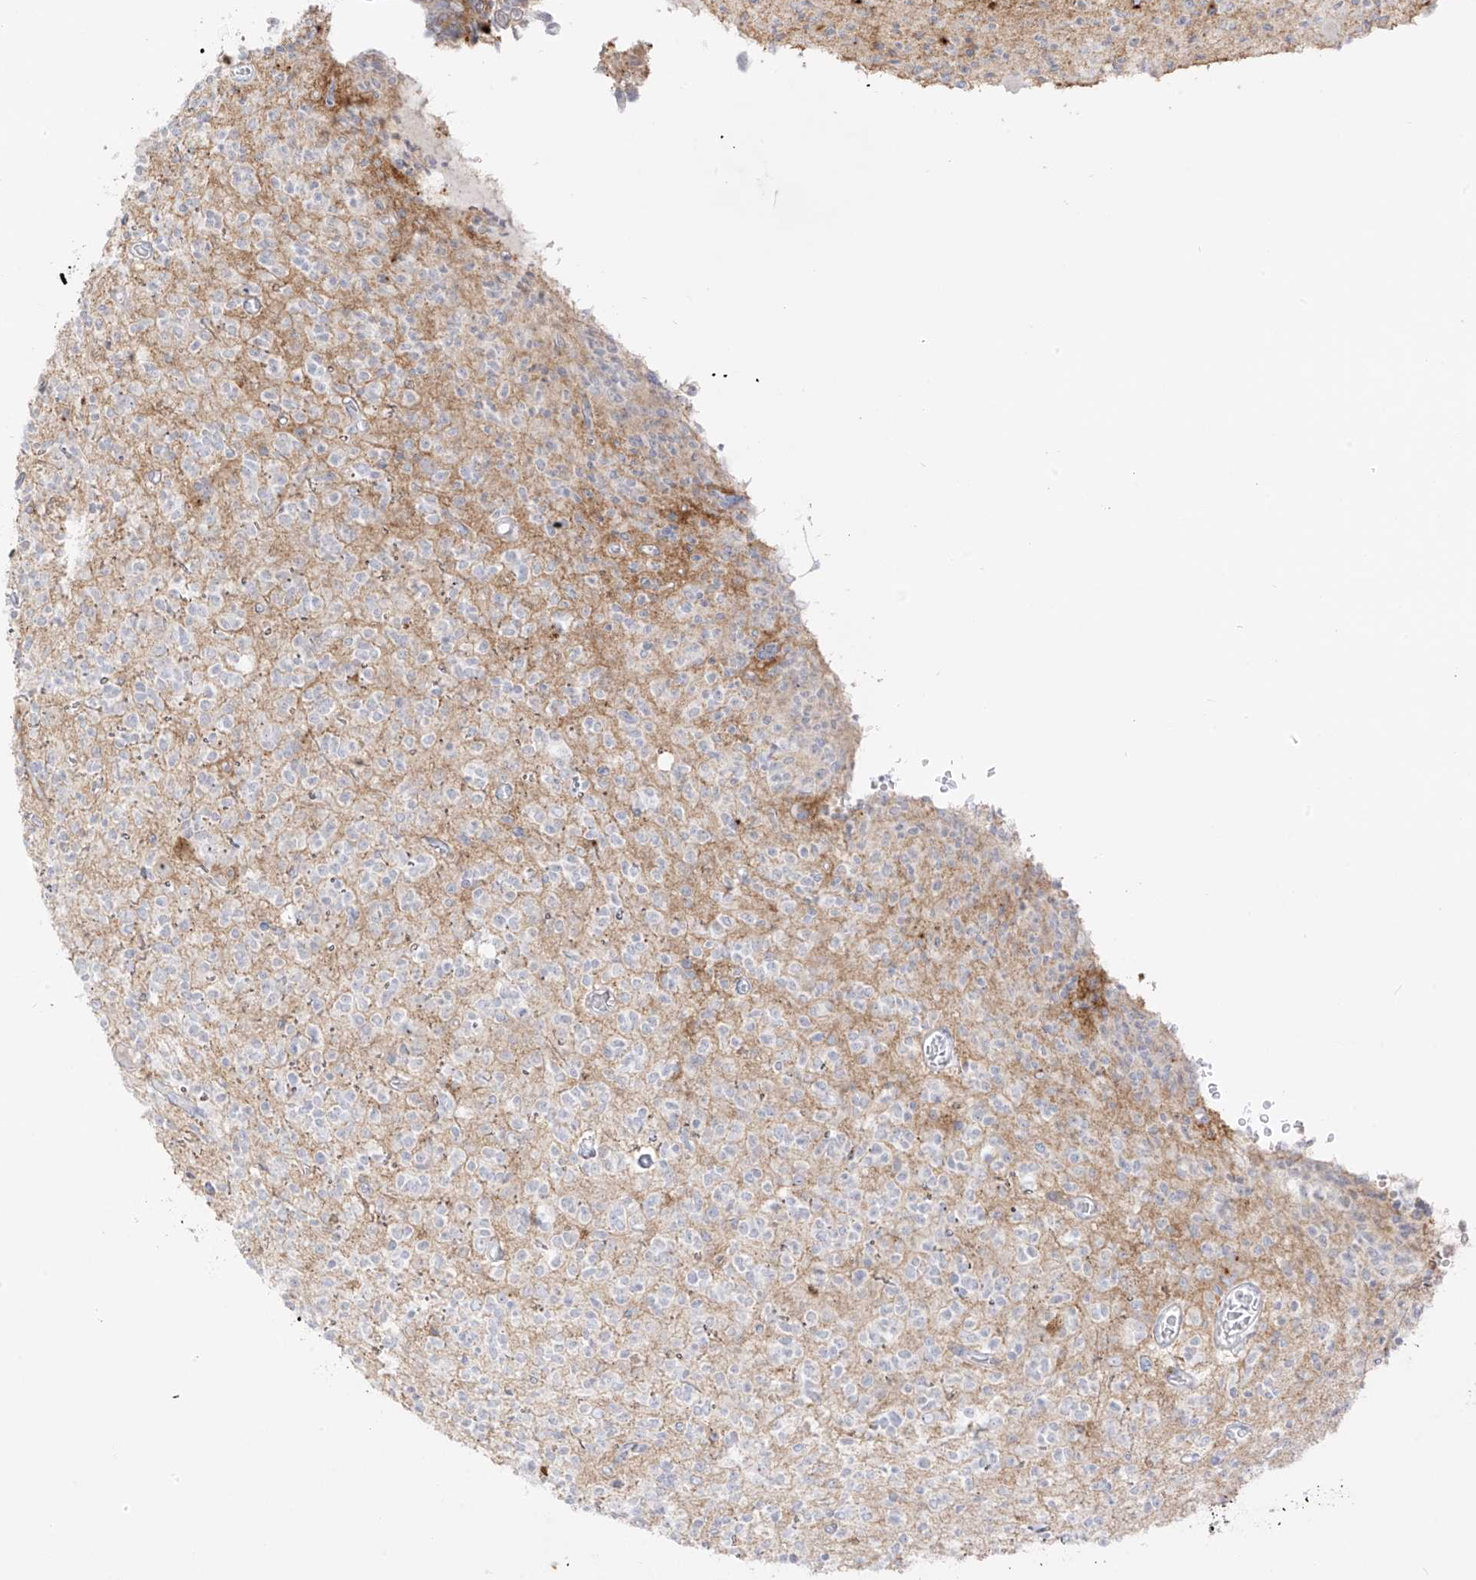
{"staining": {"intensity": "negative", "quantity": "none", "location": "none"}, "tissue": "glioma", "cell_type": "Tumor cells", "image_type": "cancer", "snomed": [{"axis": "morphology", "description": "Glioma, malignant, High grade"}, {"axis": "topography", "description": "Brain"}], "caption": "The IHC histopathology image has no significant expression in tumor cells of glioma tissue. (Brightfield microscopy of DAB (3,3'-diaminobenzidine) immunohistochemistry (IHC) at high magnification).", "gene": "C11orf87", "patient": {"sex": "male", "age": 34}}